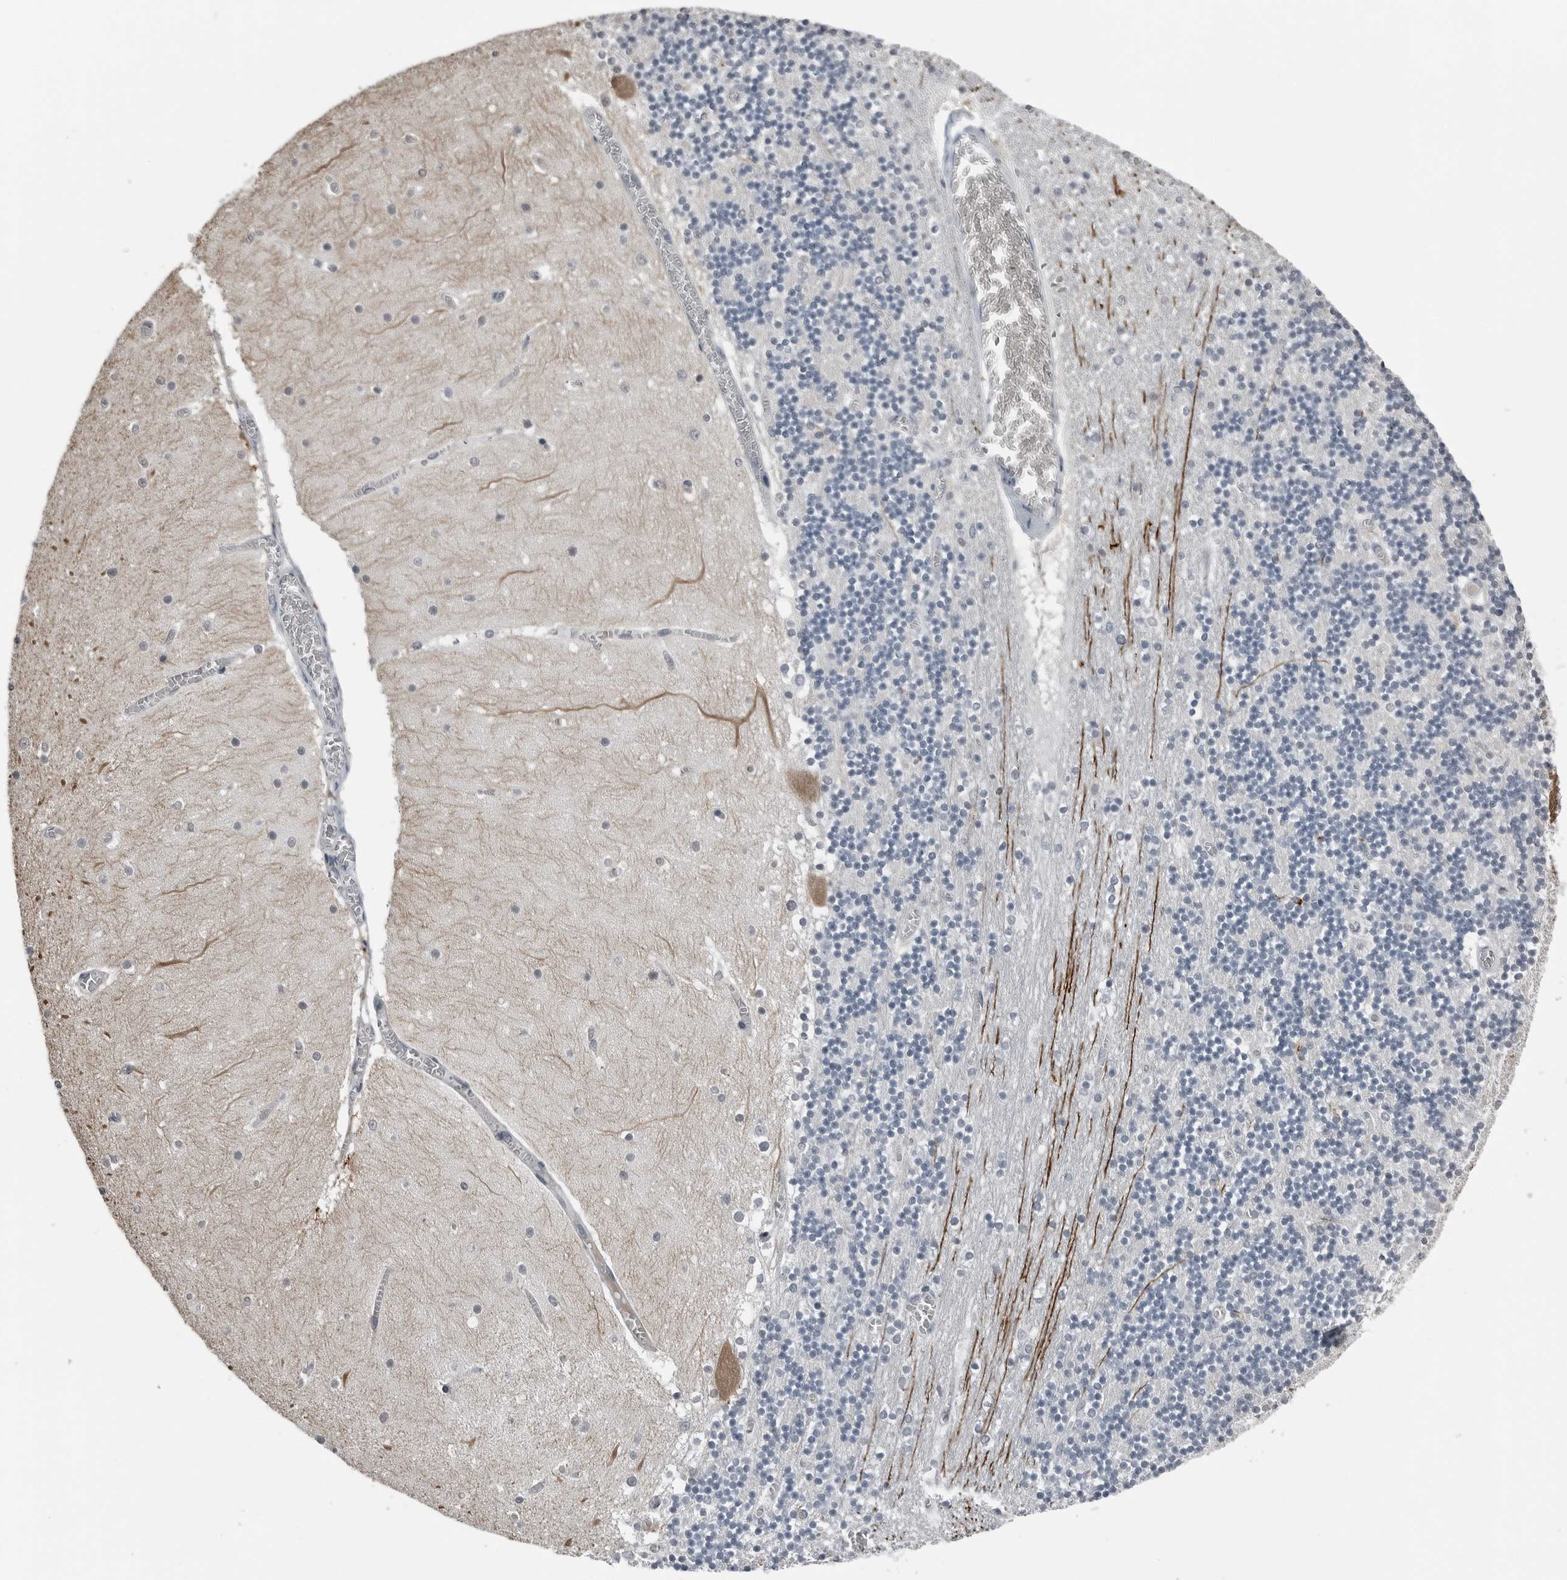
{"staining": {"intensity": "negative", "quantity": "none", "location": "none"}, "tissue": "cerebellum", "cell_type": "Cells in granular layer", "image_type": "normal", "snomed": [{"axis": "morphology", "description": "Normal tissue, NOS"}, {"axis": "topography", "description": "Cerebellum"}], "caption": "Immunohistochemistry (IHC) of normal human cerebellum demonstrates no positivity in cells in granular layer. Nuclei are stained in blue.", "gene": "SPINK1", "patient": {"sex": "female", "age": 28}}